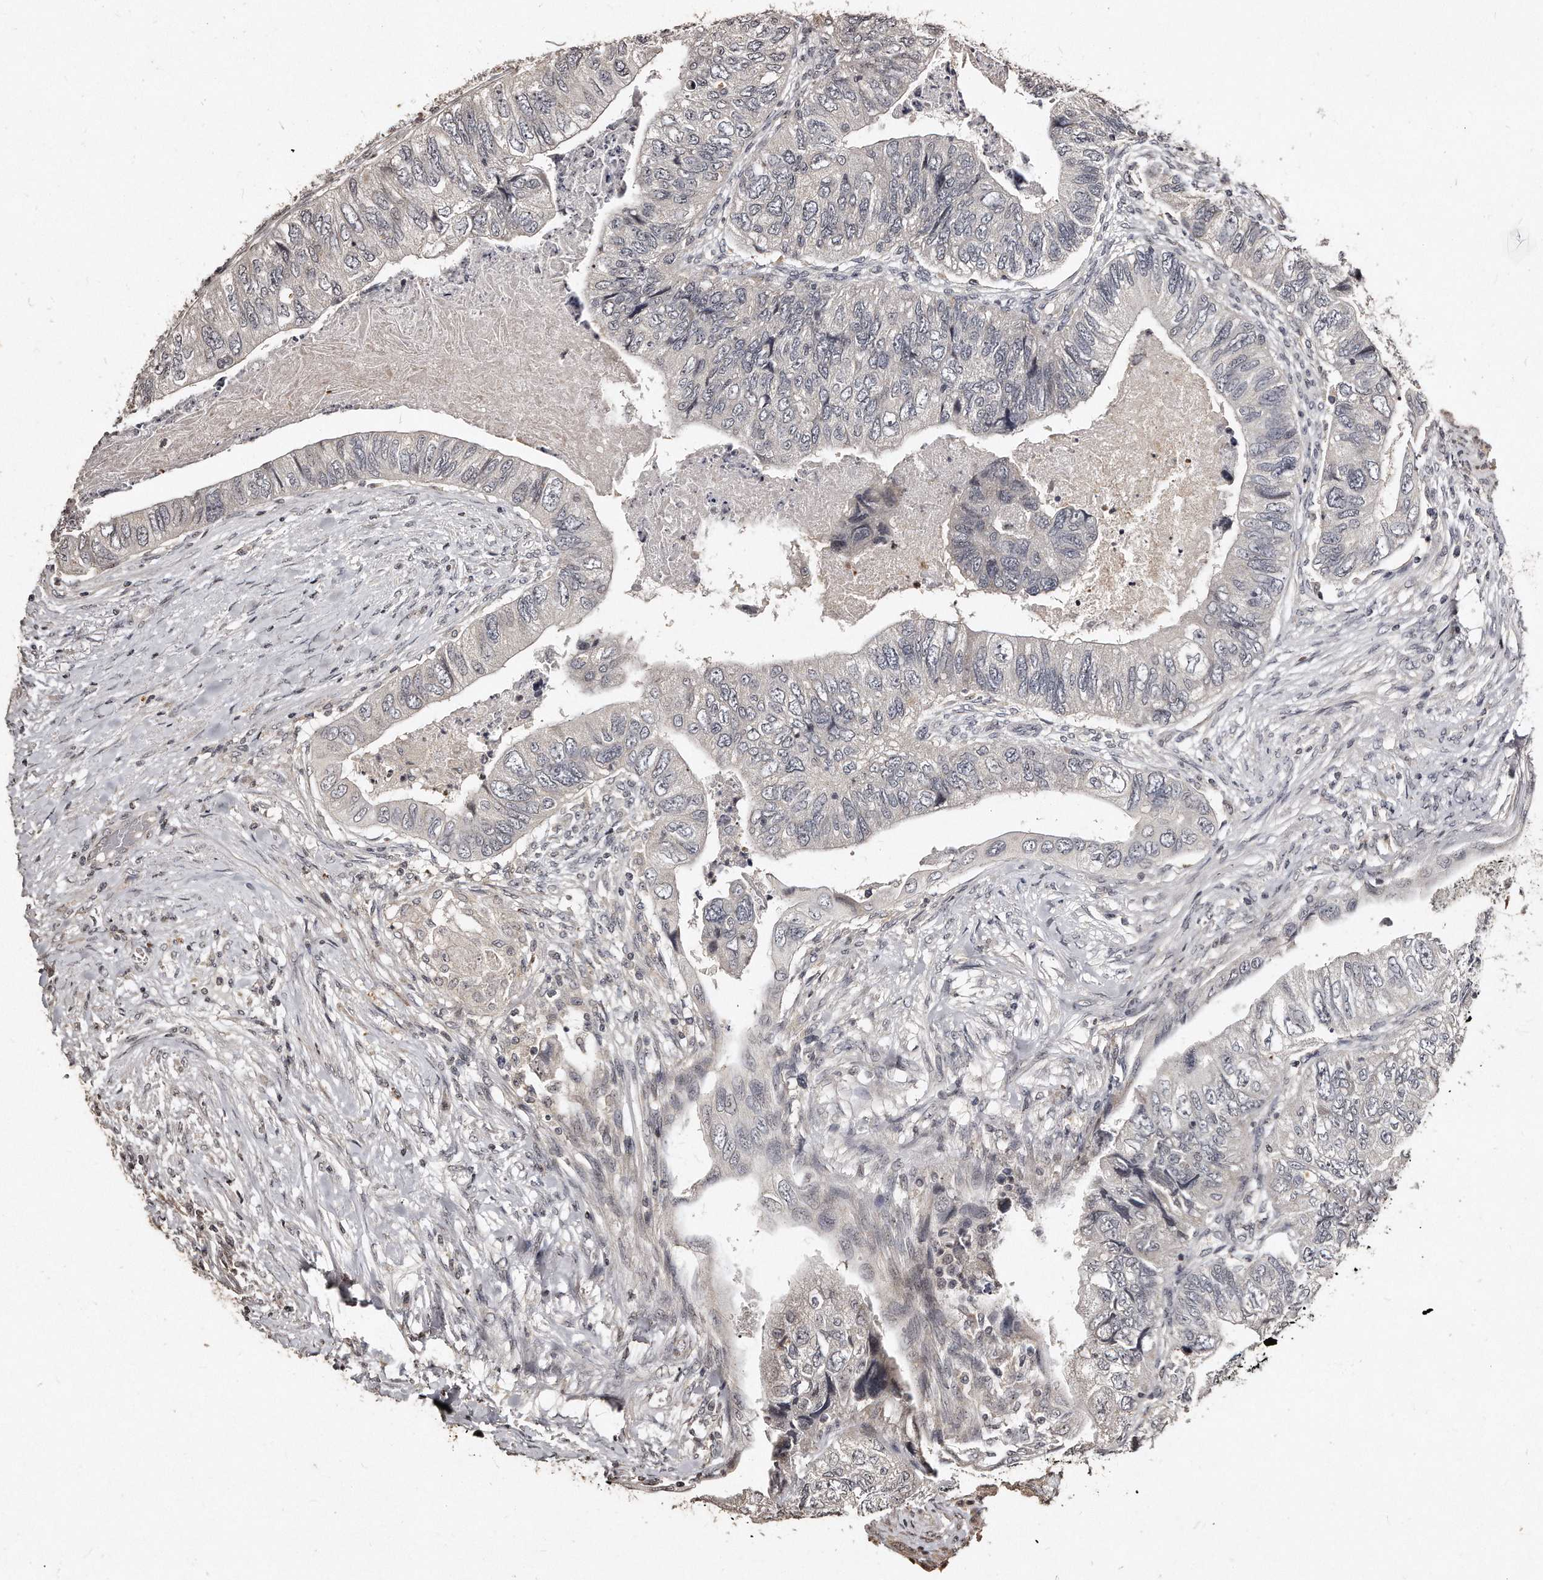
{"staining": {"intensity": "negative", "quantity": "none", "location": "none"}, "tissue": "colorectal cancer", "cell_type": "Tumor cells", "image_type": "cancer", "snomed": [{"axis": "morphology", "description": "Adenocarcinoma, NOS"}, {"axis": "topography", "description": "Rectum"}], "caption": "There is no significant expression in tumor cells of colorectal cancer (adenocarcinoma). Brightfield microscopy of IHC stained with DAB (brown) and hematoxylin (blue), captured at high magnification.", "gene": "TSHR", "patient": {"sex": "male", "age": 63}}